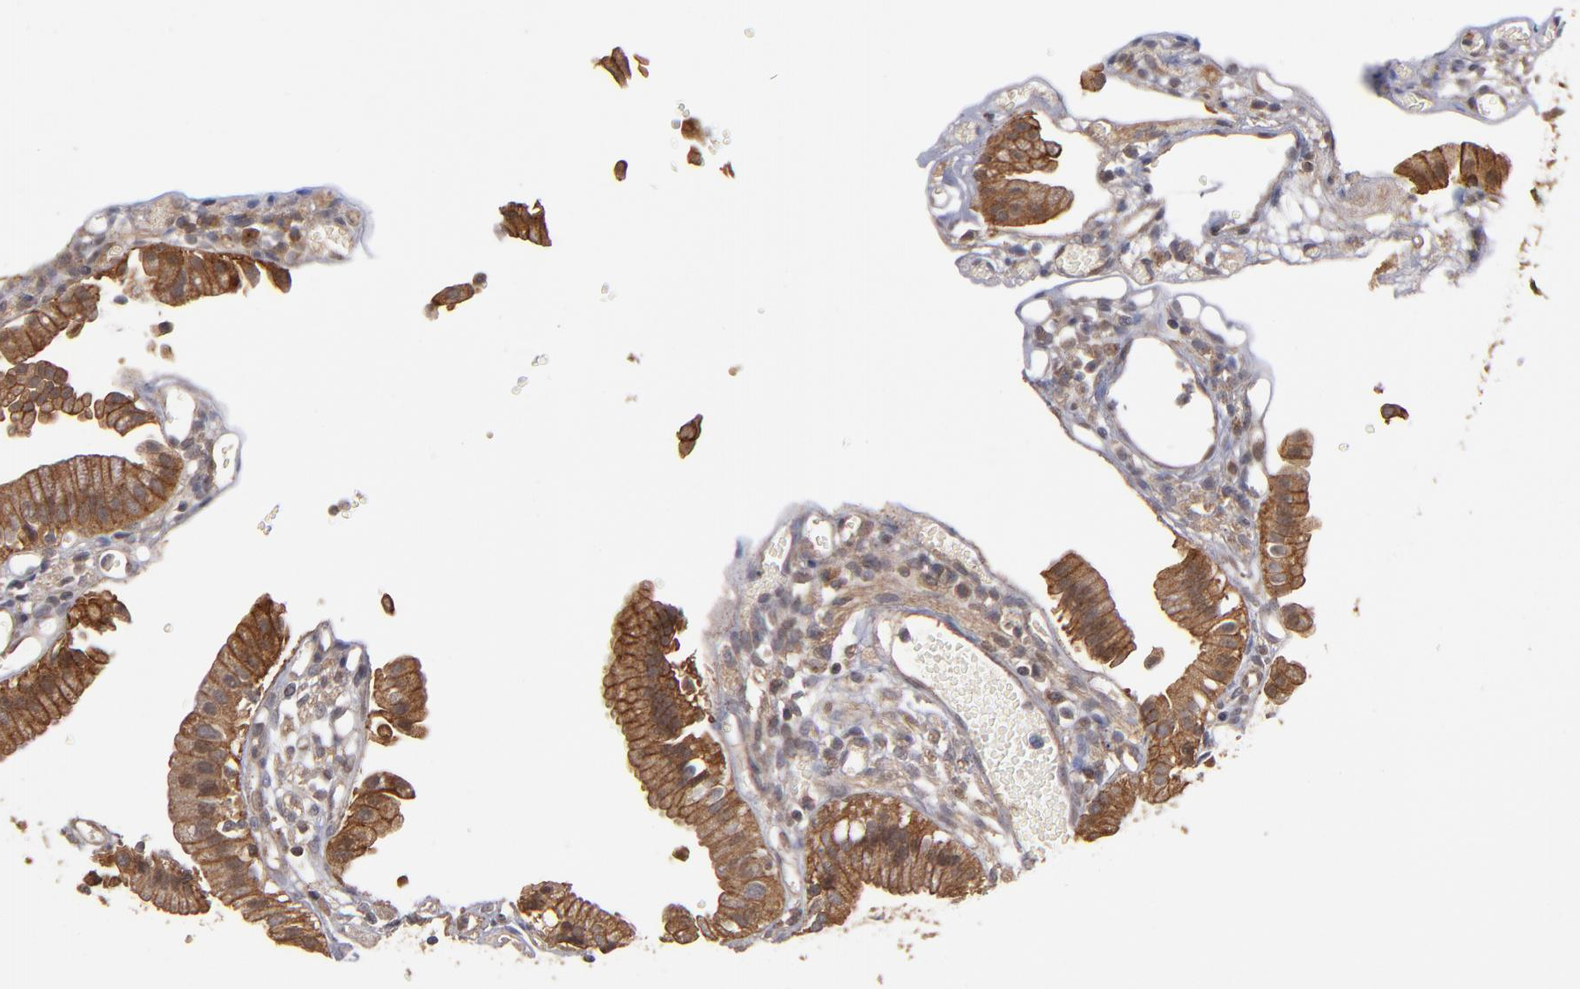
{"staining": {"intensity": "strong", "quantity": ">75%", "location": "cytoplasmic/membranous"}, "tissue": "gallbladder", "cell_type": "Glandular cells", "image_type": "normal", "snomed": [{"axis": "morphology", "description": "Normal tissue, NOS"}, {"axis": "topography", "description": "Gallbladder"}], "caption": "Strong cytoplasmic/membranous positivity is present in about >75% of glandular cells in unremarkable gallbladder. Immunohistochemistry stains the protein in brown and the nuclei are stained blue.", "gene": "BDKRB1", "patient": {"sex": "male", "age": 65}}